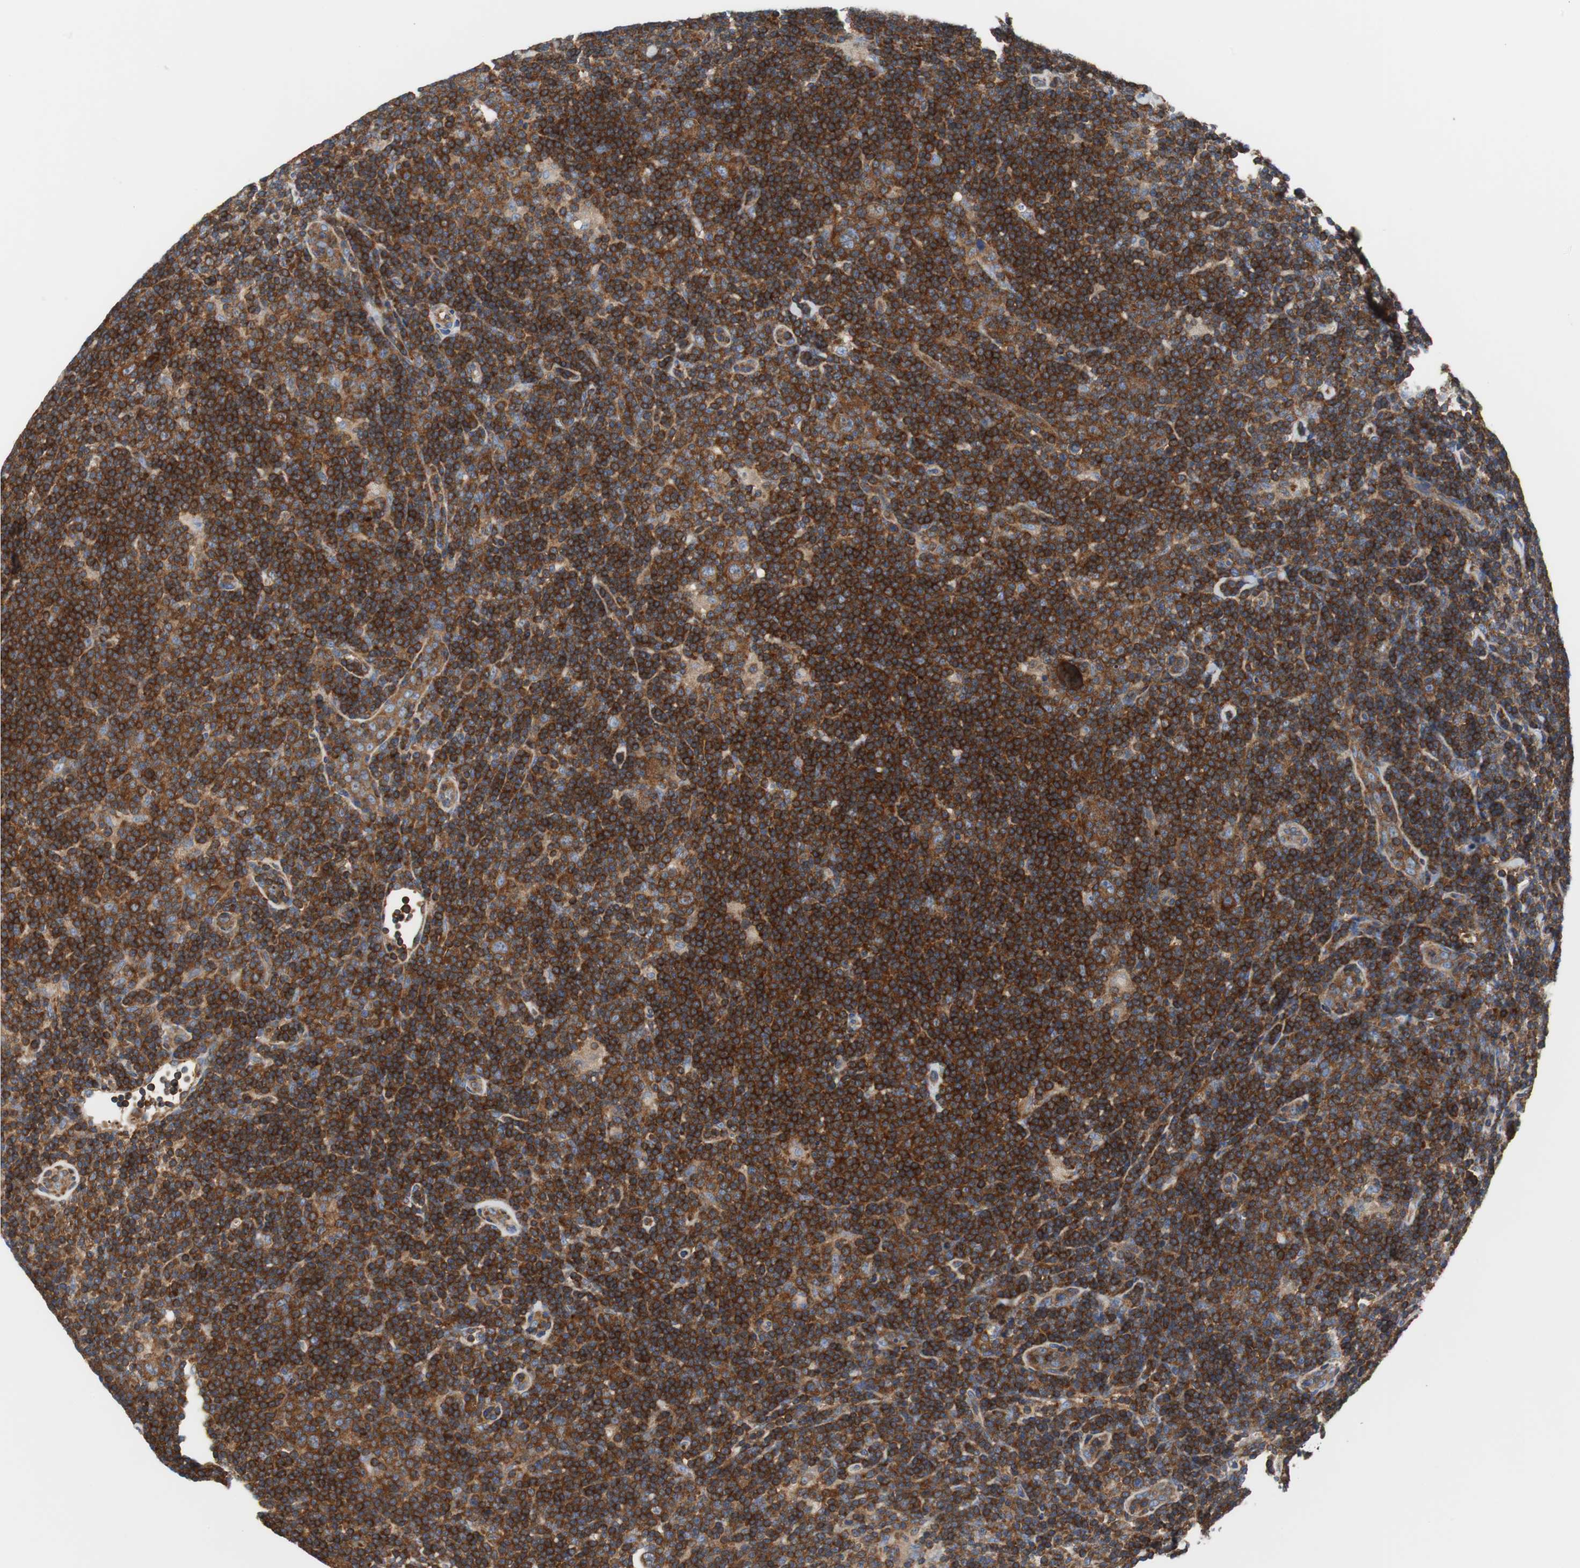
{"staining": {"intensity": "strong", "quantity": ">75%", "location": "cytoplasmic/membranous"}, "tissue": "lymphoma", "cell_type": "Tumor cells", "image_type": "cancer", "snomed": [{"axis": "morphology", "description": "Hodgkin's disease, NOS"}, {"axis": "topography", "description": "Lymph node"}], "caption": "Immunohistochemistry of lymphoma exhibits high levels of strong cytoplasmic/membranous staining in approximately >75% of tumor cells.", "gene": "BRAF", "patient": {"sex": "female", "age": 57}}